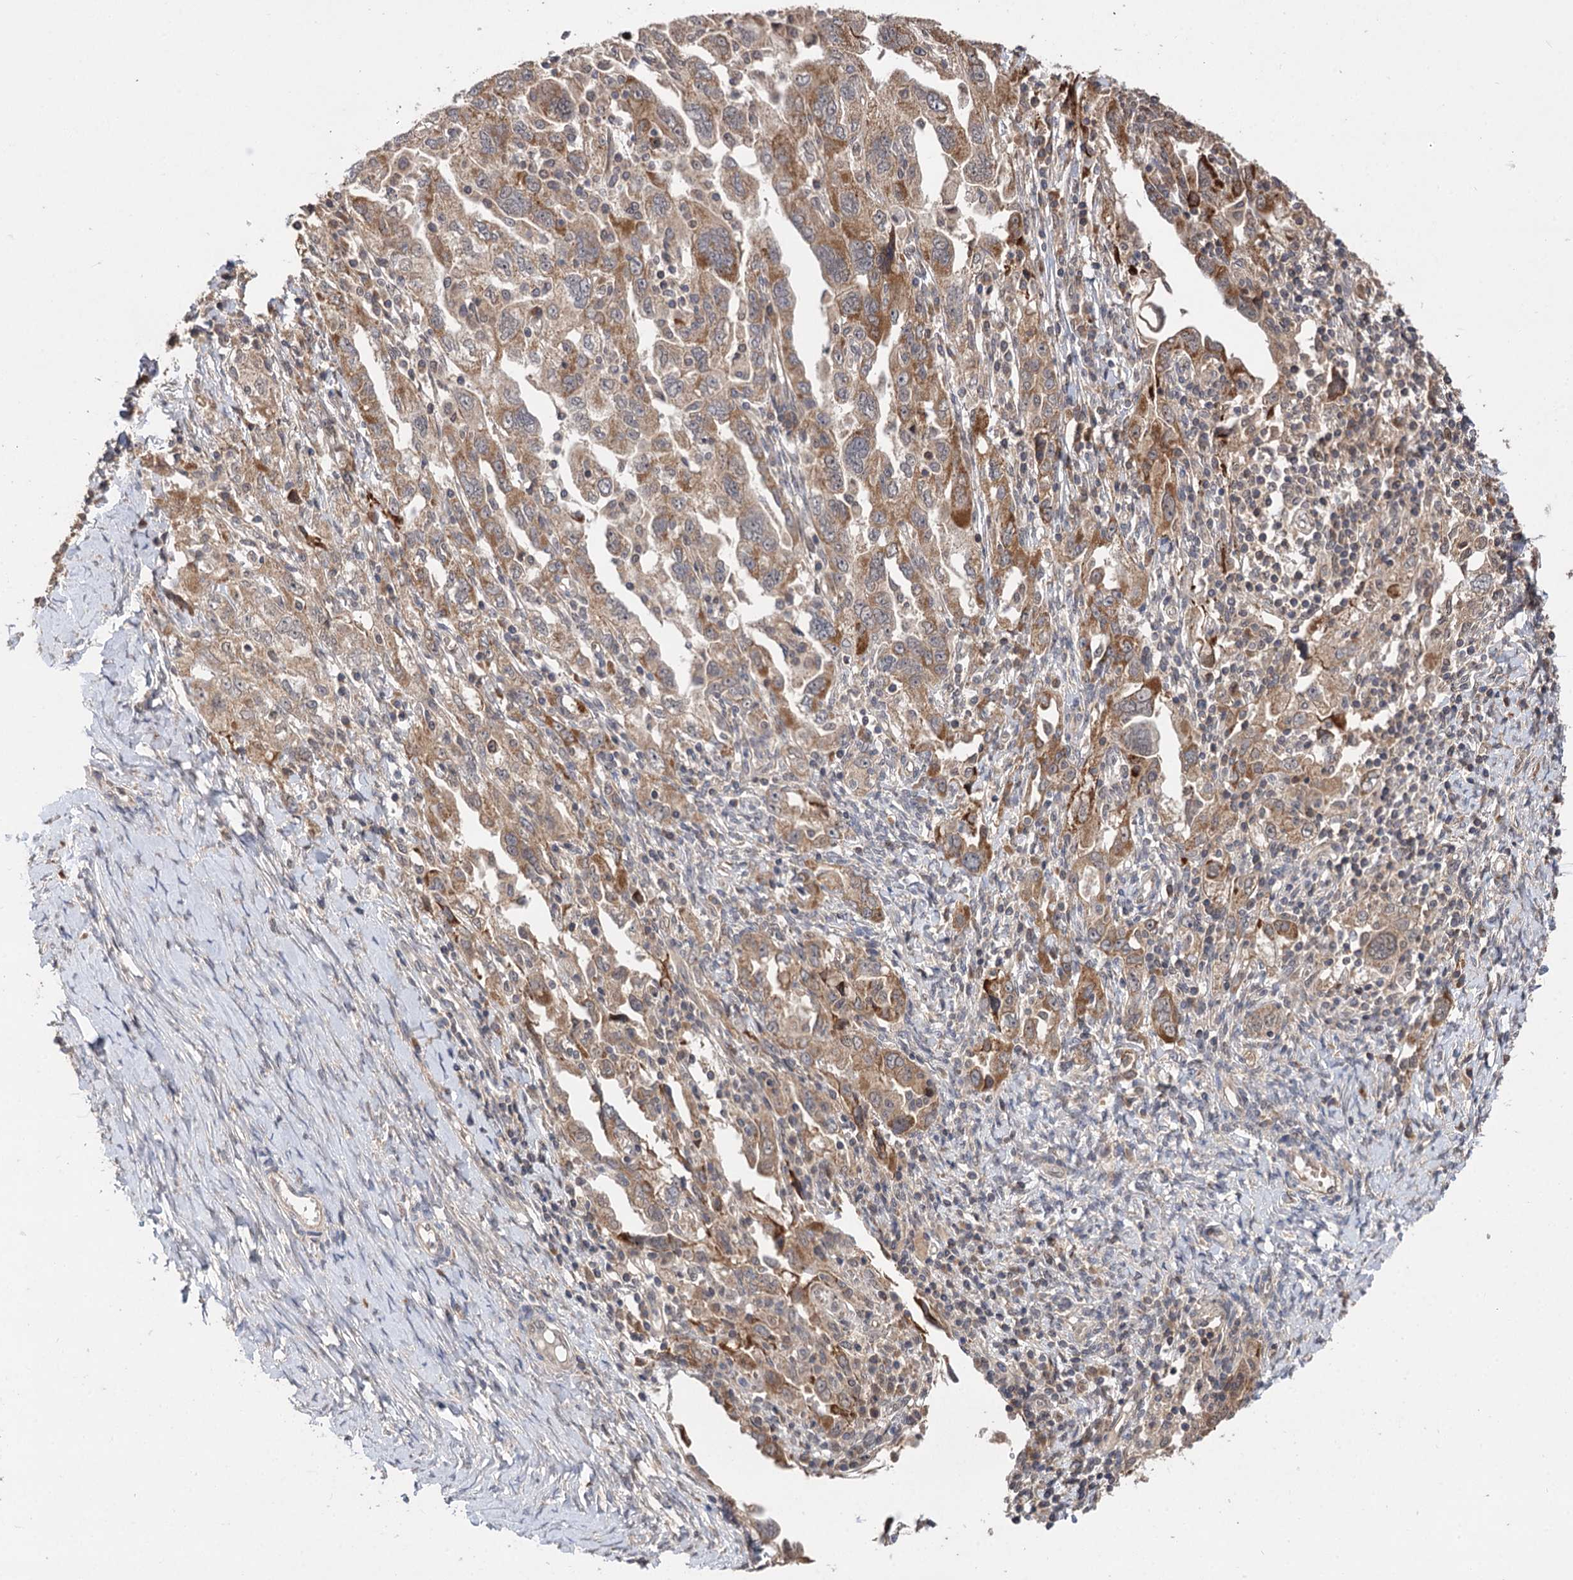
{"staining": {"intensity": "moderate", "quantity": ">75%", "location": "cytoplasmic/membranous"}, "tissue": "ovarian cancer", "cell_type": "Tumor cells", "image_type": "cancer", "snomed": [{"axis": "morphology", "description": "Carcinoma, NOS"}, {"axis": "morphology", "description": "Cystadenocarcinoma, serous, NOS"}, {"axis": "topography", "description": "Ovary"}], "caption": "Immunohistochemical staining of human ovarian cancer reveals moderate cytoplasmic/membranous protein staining in about >75% of tumor cells.", "gene": "FBXW8", "patient": {"sex": "female", "age": 69}}